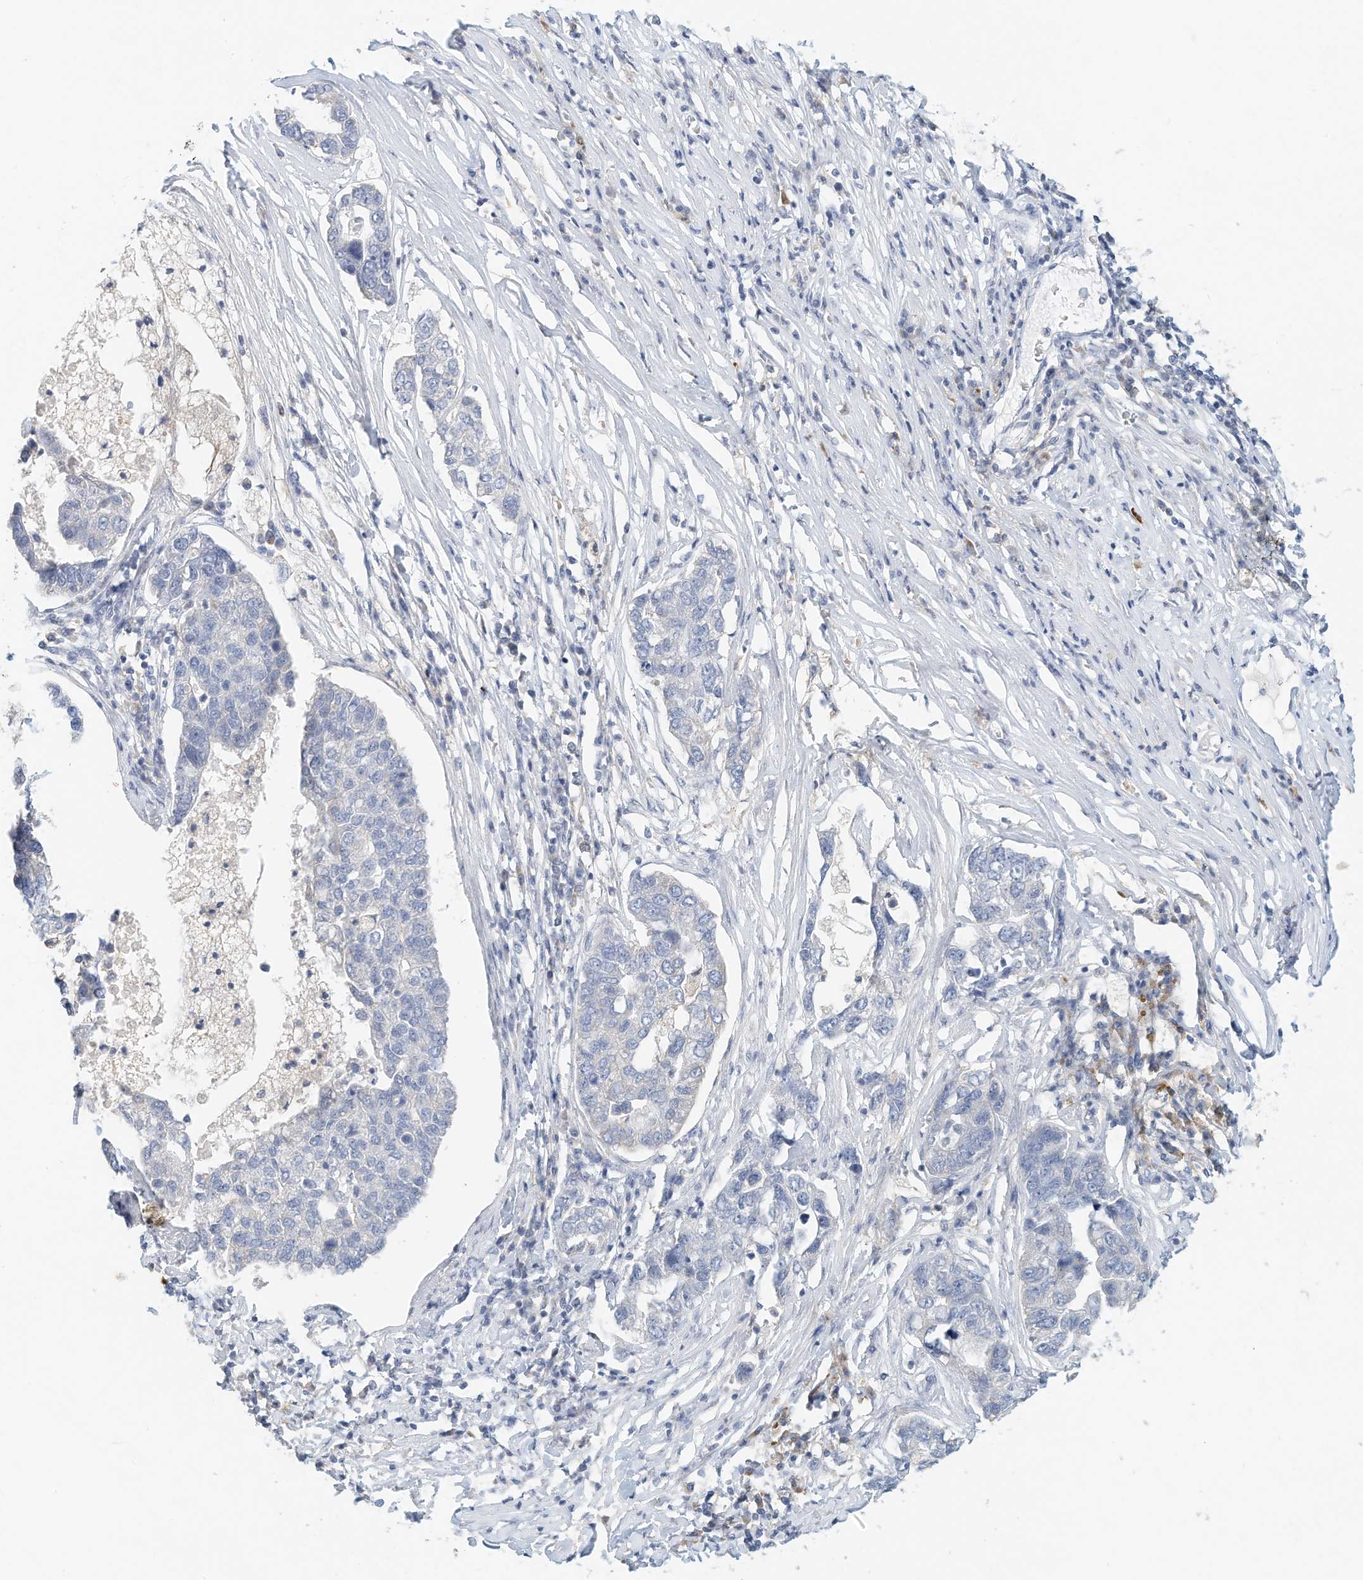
{"staining": {"intensity": "negative", "quantity": "none", "location": "none"}, "tissue": "pancreatic cancer", "cell_type": "Tumor cells", "image_type": "cancer", "snomed": [{"axis": "morphology", "description": "Adenocarcinoma, NOS"}, {"axis": "topography", "description": "Pancreas"}], "caption": "The photomicrograph exhibits no significant expression in tumor cells of adenocarcinoma (pancreatic).", "gene": "MICAL1", "patient": {"sex": "female", "age": 61}}